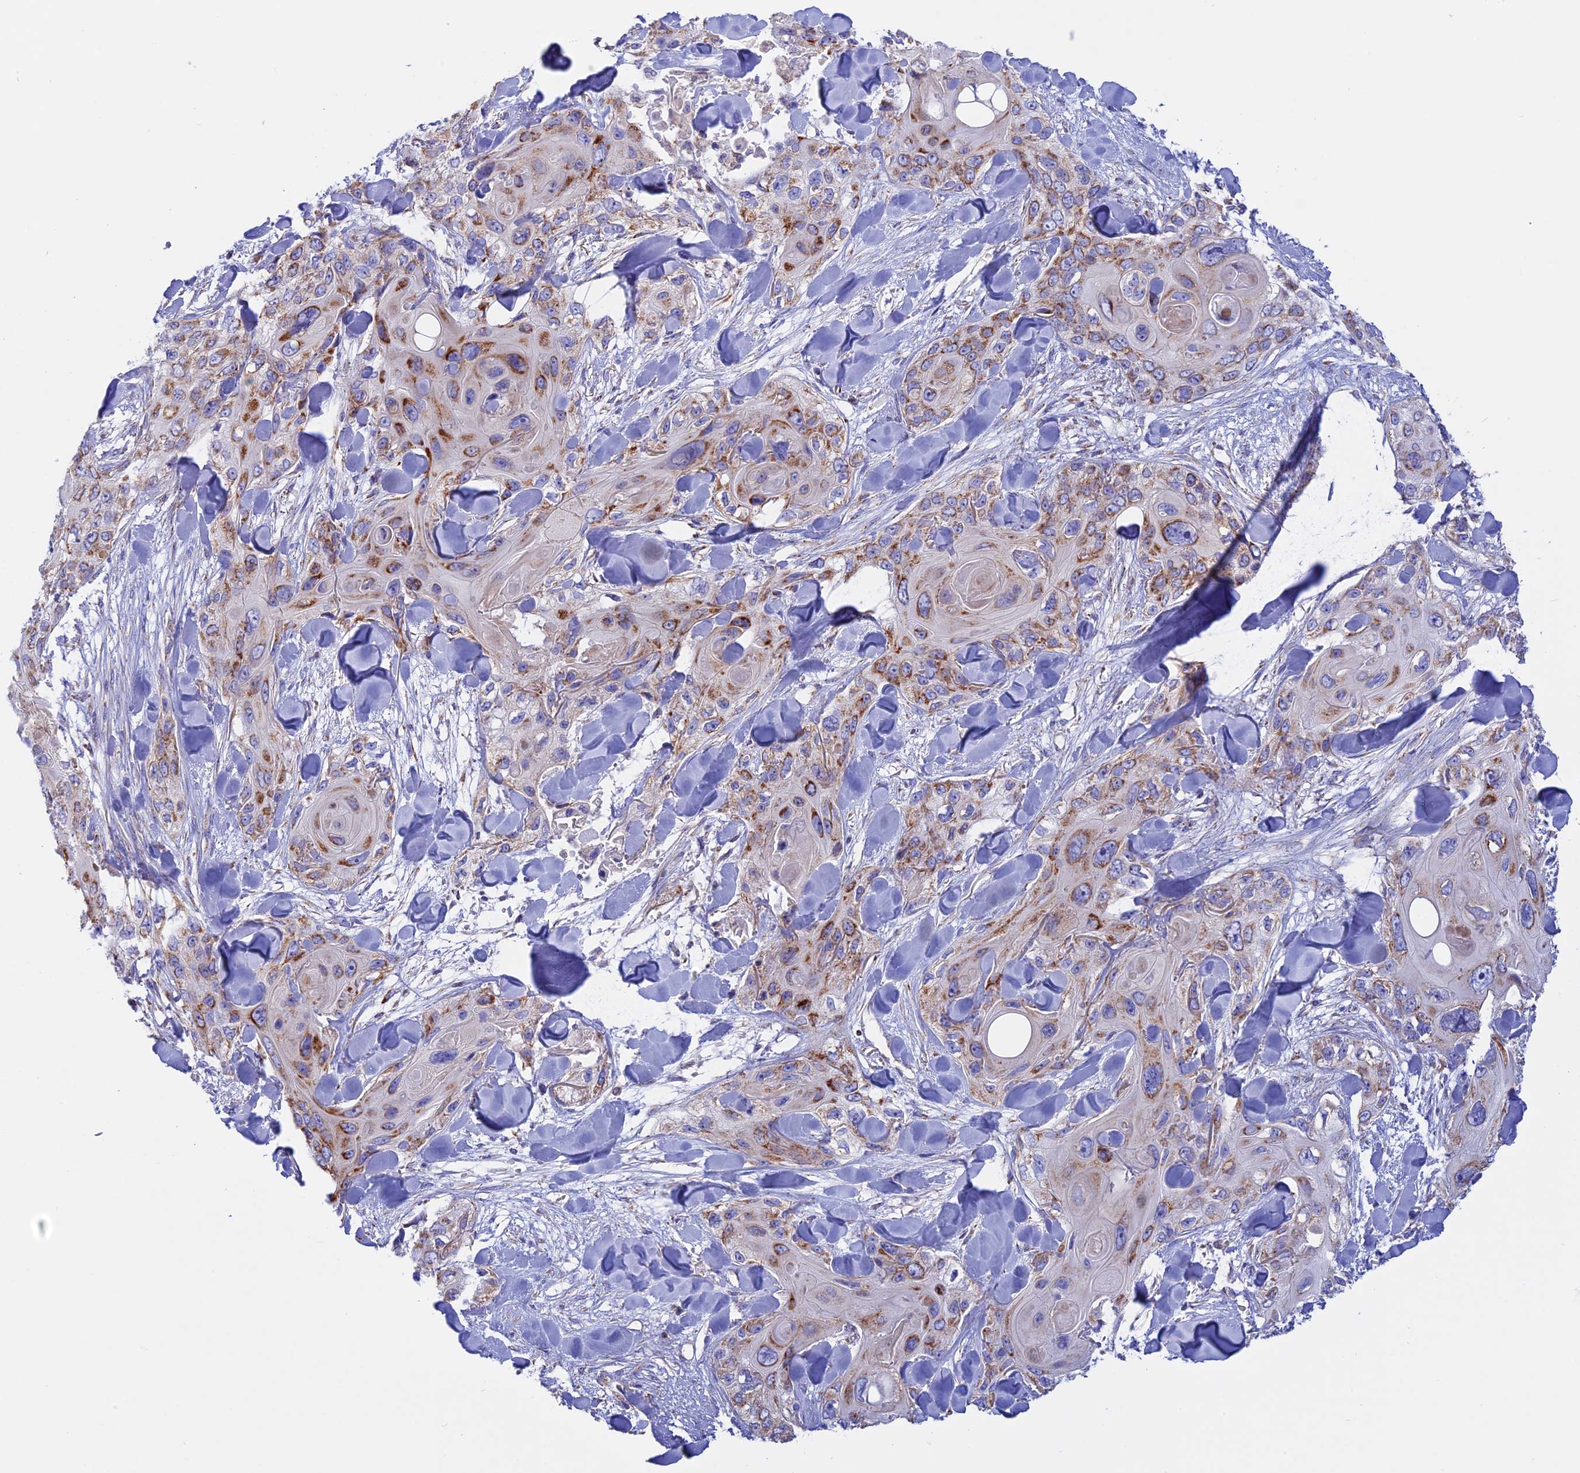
{"staining": {"intensity": "moderate", "quantity": ">75%", "location": "cytoplasmic/membranous"}, "tissue": "skin cancer", "cell_type": "Tumor cells", "image_type": "cancer", "snomed": [{"axis": "morphology", "description": "Normal tissue, NOS"}, {"axis": "morphology", "description": "Squamous cell carcinoma, NOS"}, {"axis": "topography", "description": "Skin"}], "caption": "Squamous cell carcinoma (skin) tissue demonstrates moderate cytoplasmic/membranous positivity in approximately >75% of tumor cells", "gene": "GCDH", "patient": {"sex": "male", "age": 72}}